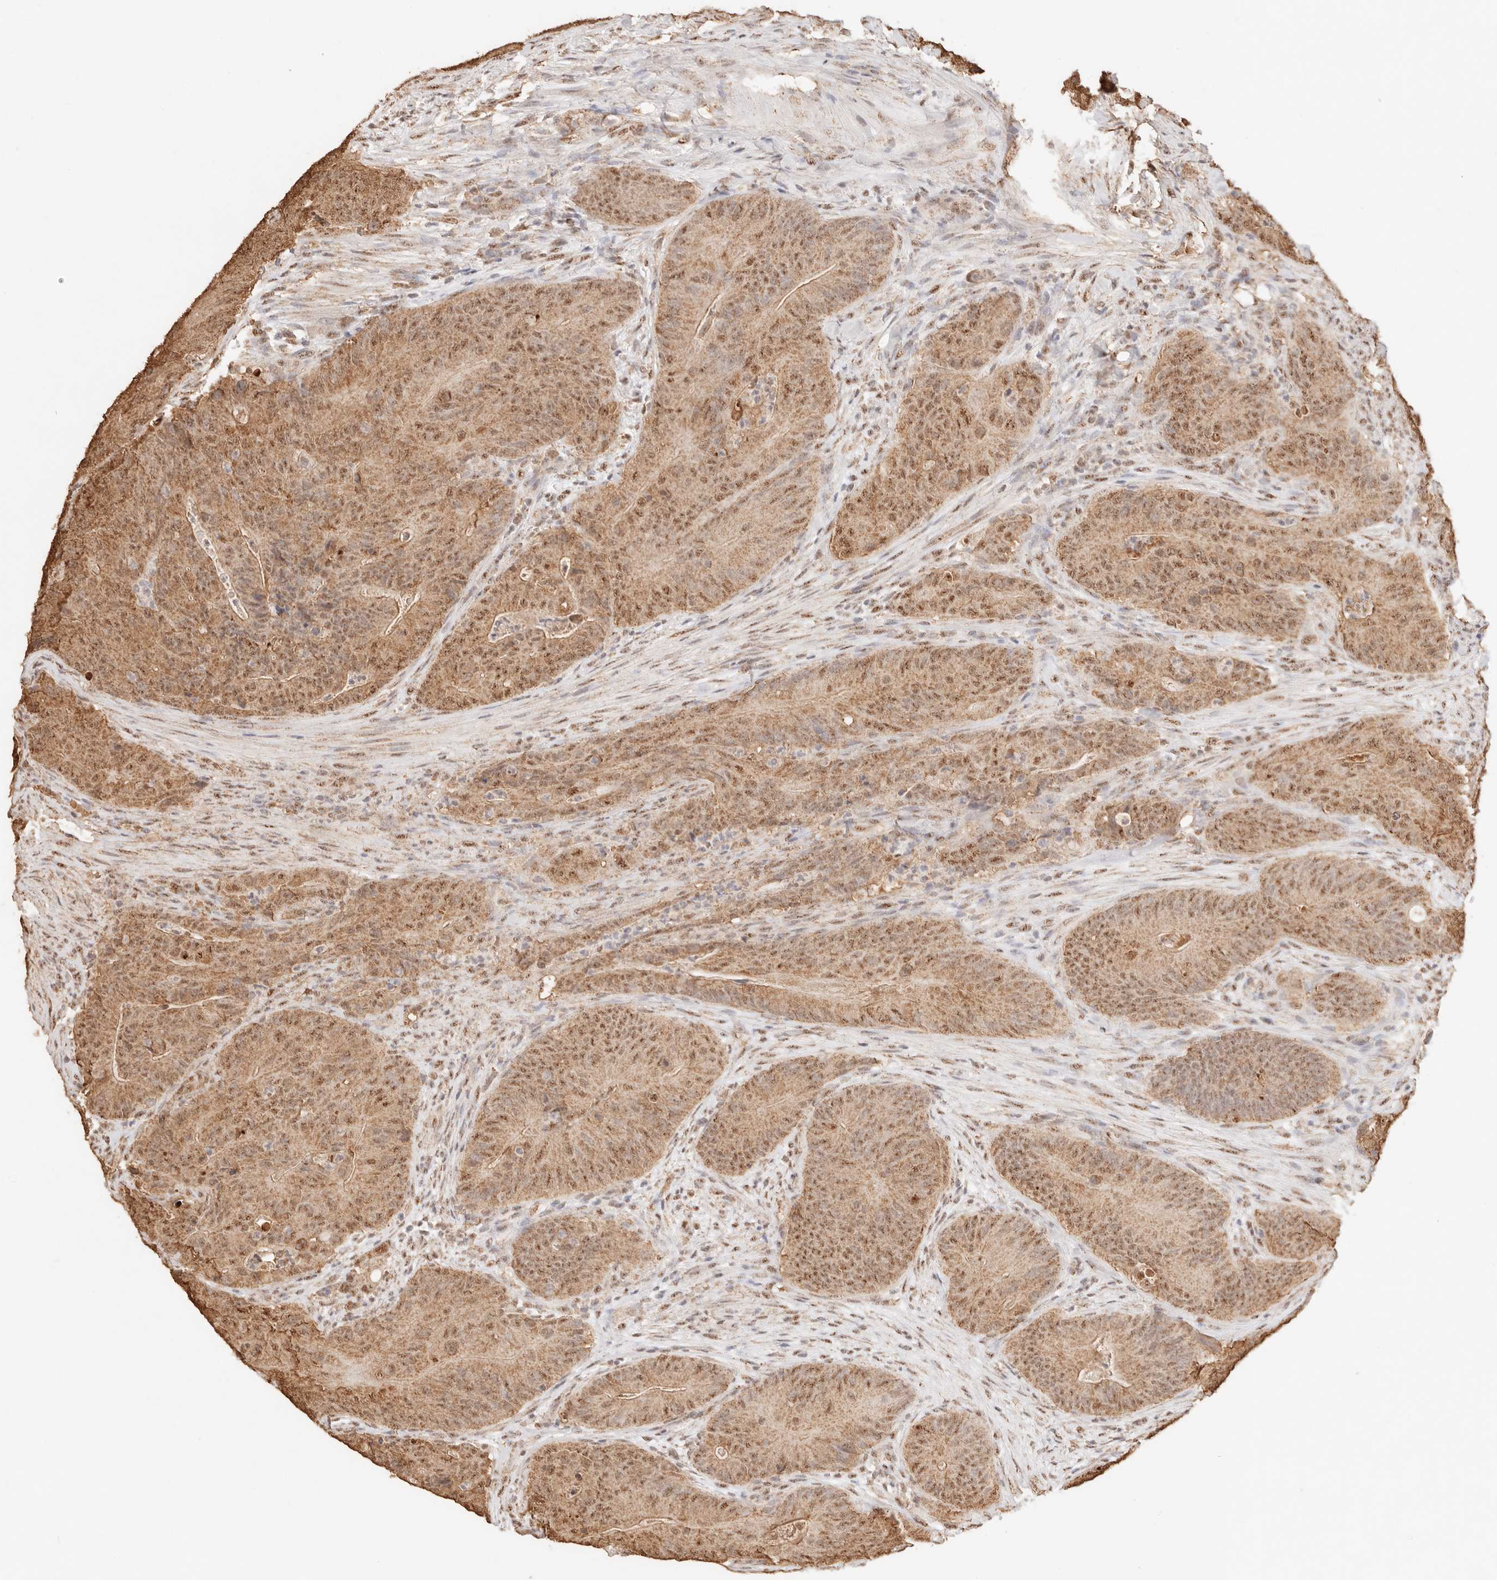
{"staining": {"intensity": "moderate", "quantity": ">75%", "location": "cytoplasmic/membranous,nuclear"}, "tissue": "colorectal cancer", "cell_type": "Tumor cells", "image_type": "cancer", "snomed": [{"axis": "morphology", "description": "Normal tissue, NOS"}, {"axis": "topography", "description": "Colon"}], "caption": "High-power microscopy captured an immunohistochemistry image of colorectal cancer, revealing moderate cytoplasmic/membranous and nuclear staining in about >75% of tumor cells.", "gene": "IL1R2", "patient": {"sex": "female", "age": 82}}